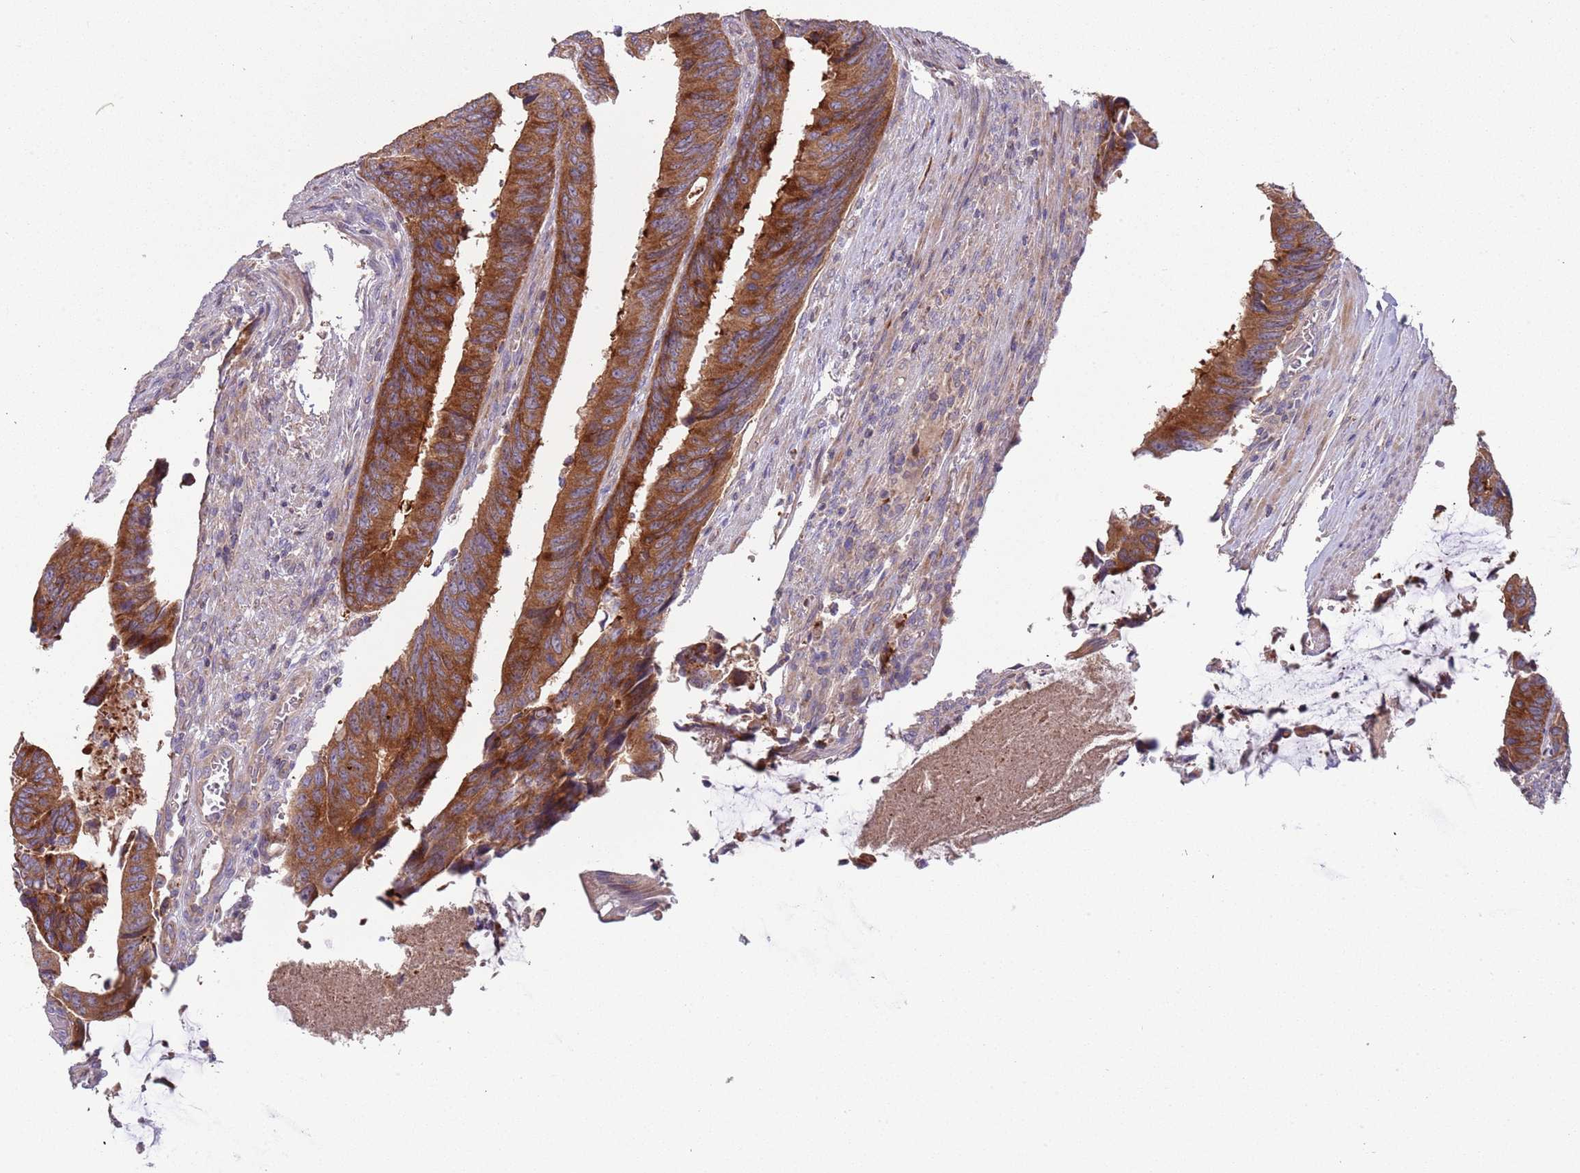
{"staining": {"intensity": "strong", "quantity": ">75%", "location": "cytoplasmic/membranous"}, "tissue": "colorectal cancer", "cell_type": "Tumor cells", "image_type": "cancer", "snomed": [{"axis": "morphology", "description": "Adenocarcinoma, NOS"}, {"axis": "topography", "description": "Colon"}], "caption": "Immunohistochemistry histopathology image of neoplastic tissue: human colorectal adenocarcinoma stained using immunohistochemistry shows high levels of strong protein expression localized specifically in the cytoplasmic/membranous of tumor cells, appearing as a cytoplasmic/membranous brown color.", "gene": "ABCC10", "patient": {"sex": "male", "age": 87}}